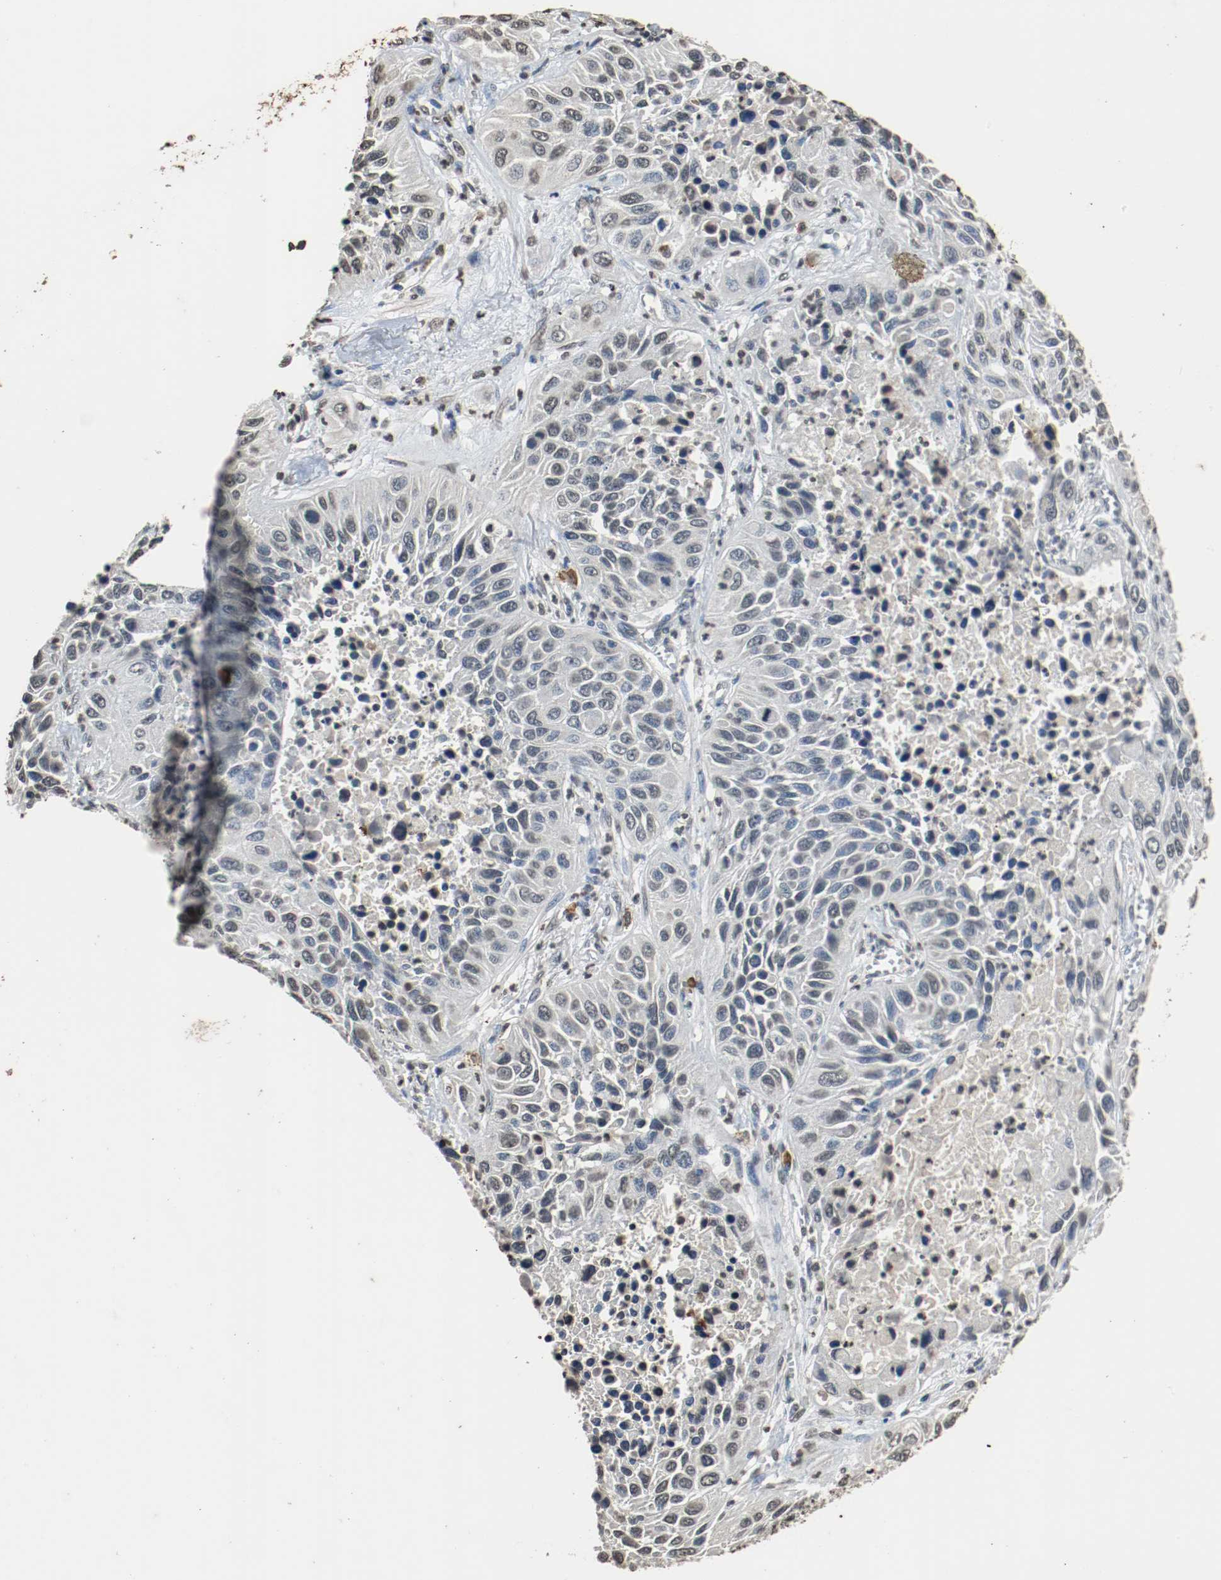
{"staining": {"intensity": "negative", "quantity": "none", "location": "none"}, "tissue": "lung cancer", "cell_type": "Tumor cells", "image_type": "cancer", "snomed": [{"axis": "morphology", "description": "Squamous cell carcinoma, NOS"}, {"axis": "topography", "description": "Lung"}], "caption": "An immunohistochemistry photomicrograph of lung cancer is shown. There is no staining in tumor cells of lung cancer.", "gene": "RTN4", "patient": {"sex": "female", "age": 76}}